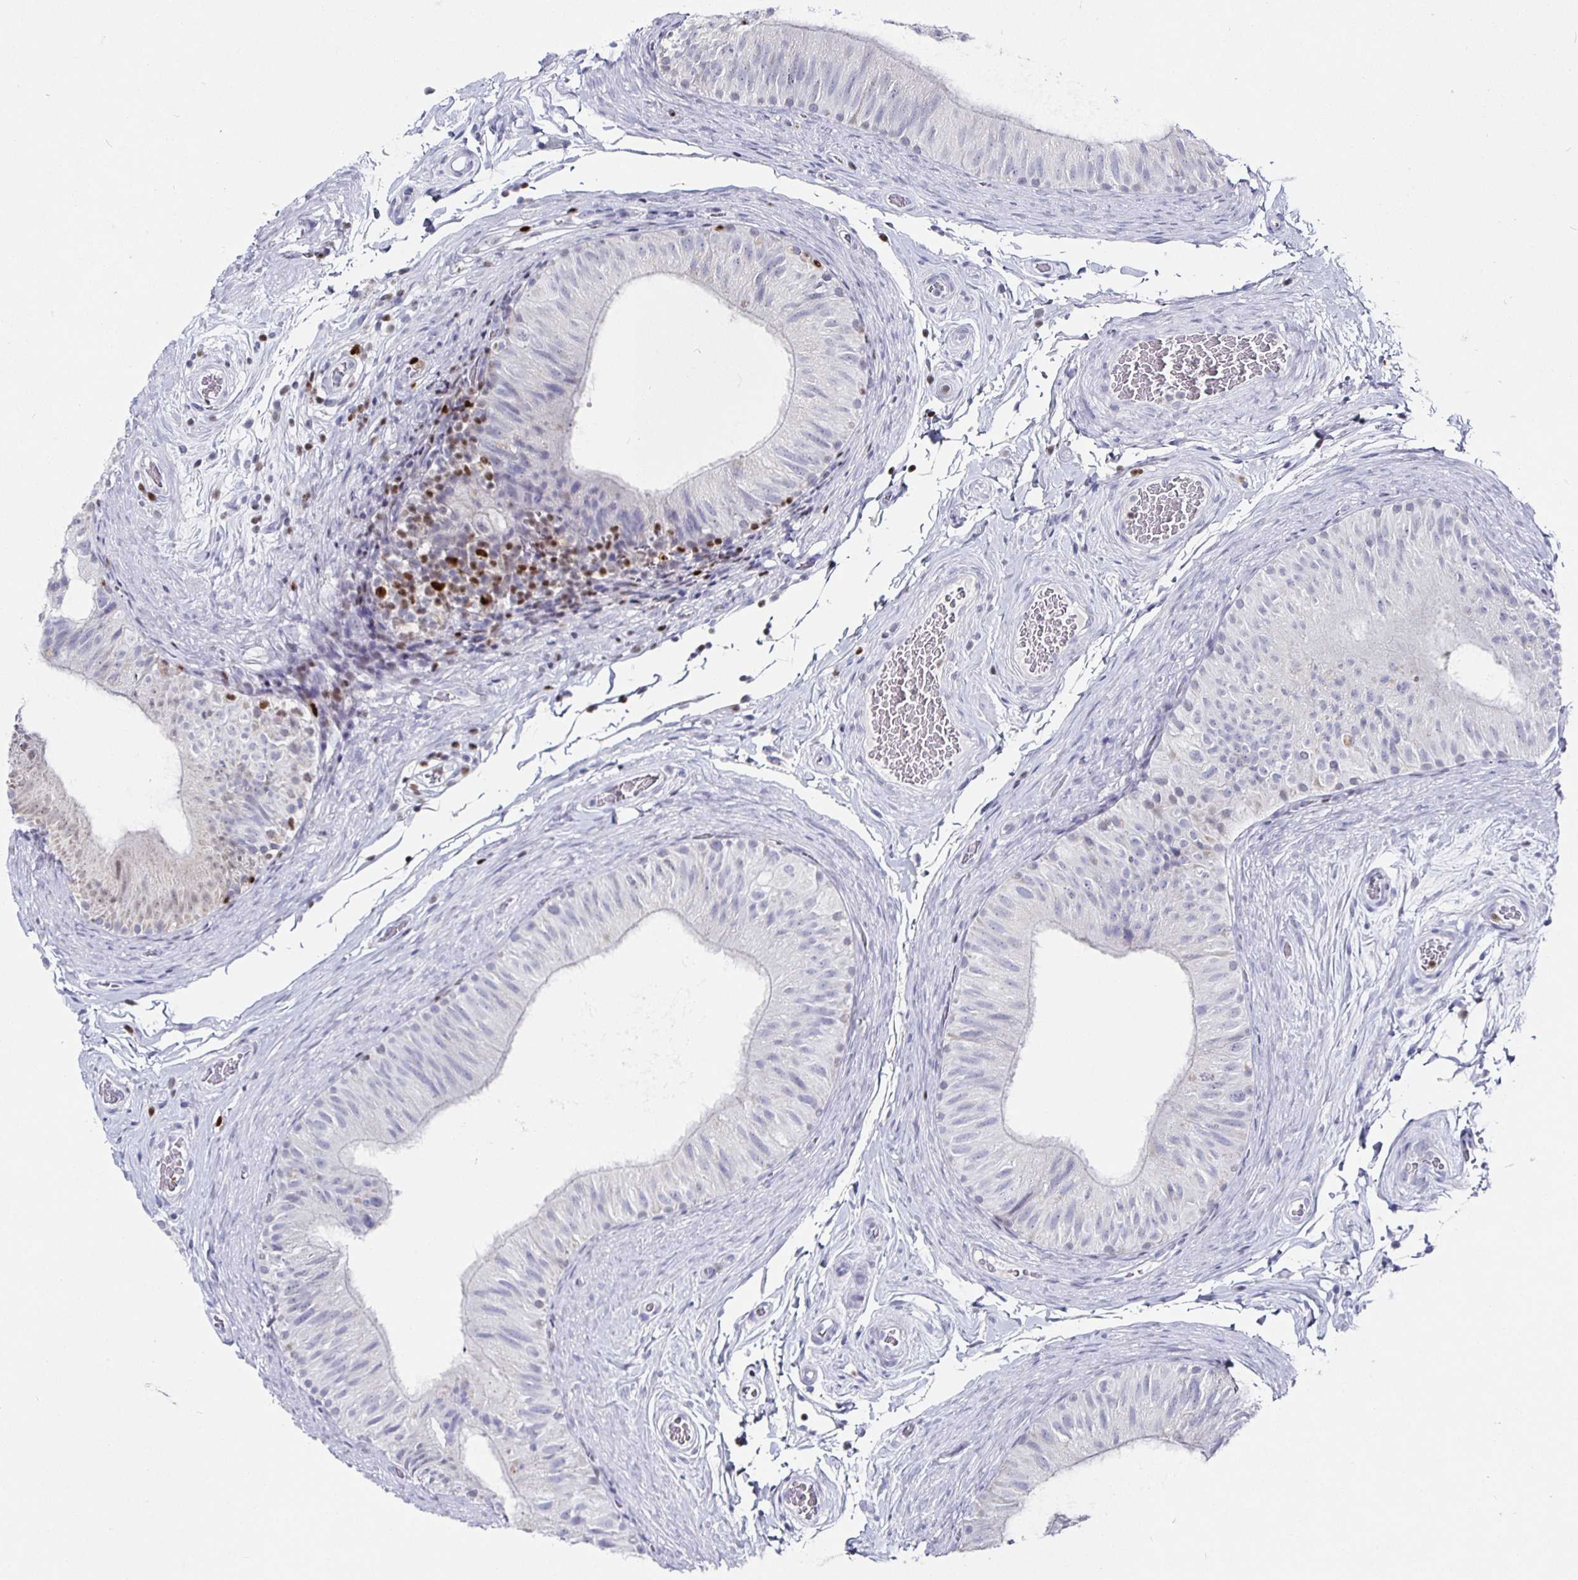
{"staining": {"intensity": "negative", "quantity": "none", "location": "none"}, "tissue": "epididymis", "cell_type": "Glandular cells", "image_type": "normal", "snomed": [{"axis": "morphology", "description": "Normal tissue, NOS"}, {"axis": "topography", "description": "Epididymis, spermatic cord, NOS"}, {"axis": "topography", "description": "Epididymis"}], "caption": "Human epididymis stained for a protein using immunohistochemistry (IHC) reveals no expression in glandular cells.", "gene": "RUNX2", "patient": {"sex": "male", "age": 31}}